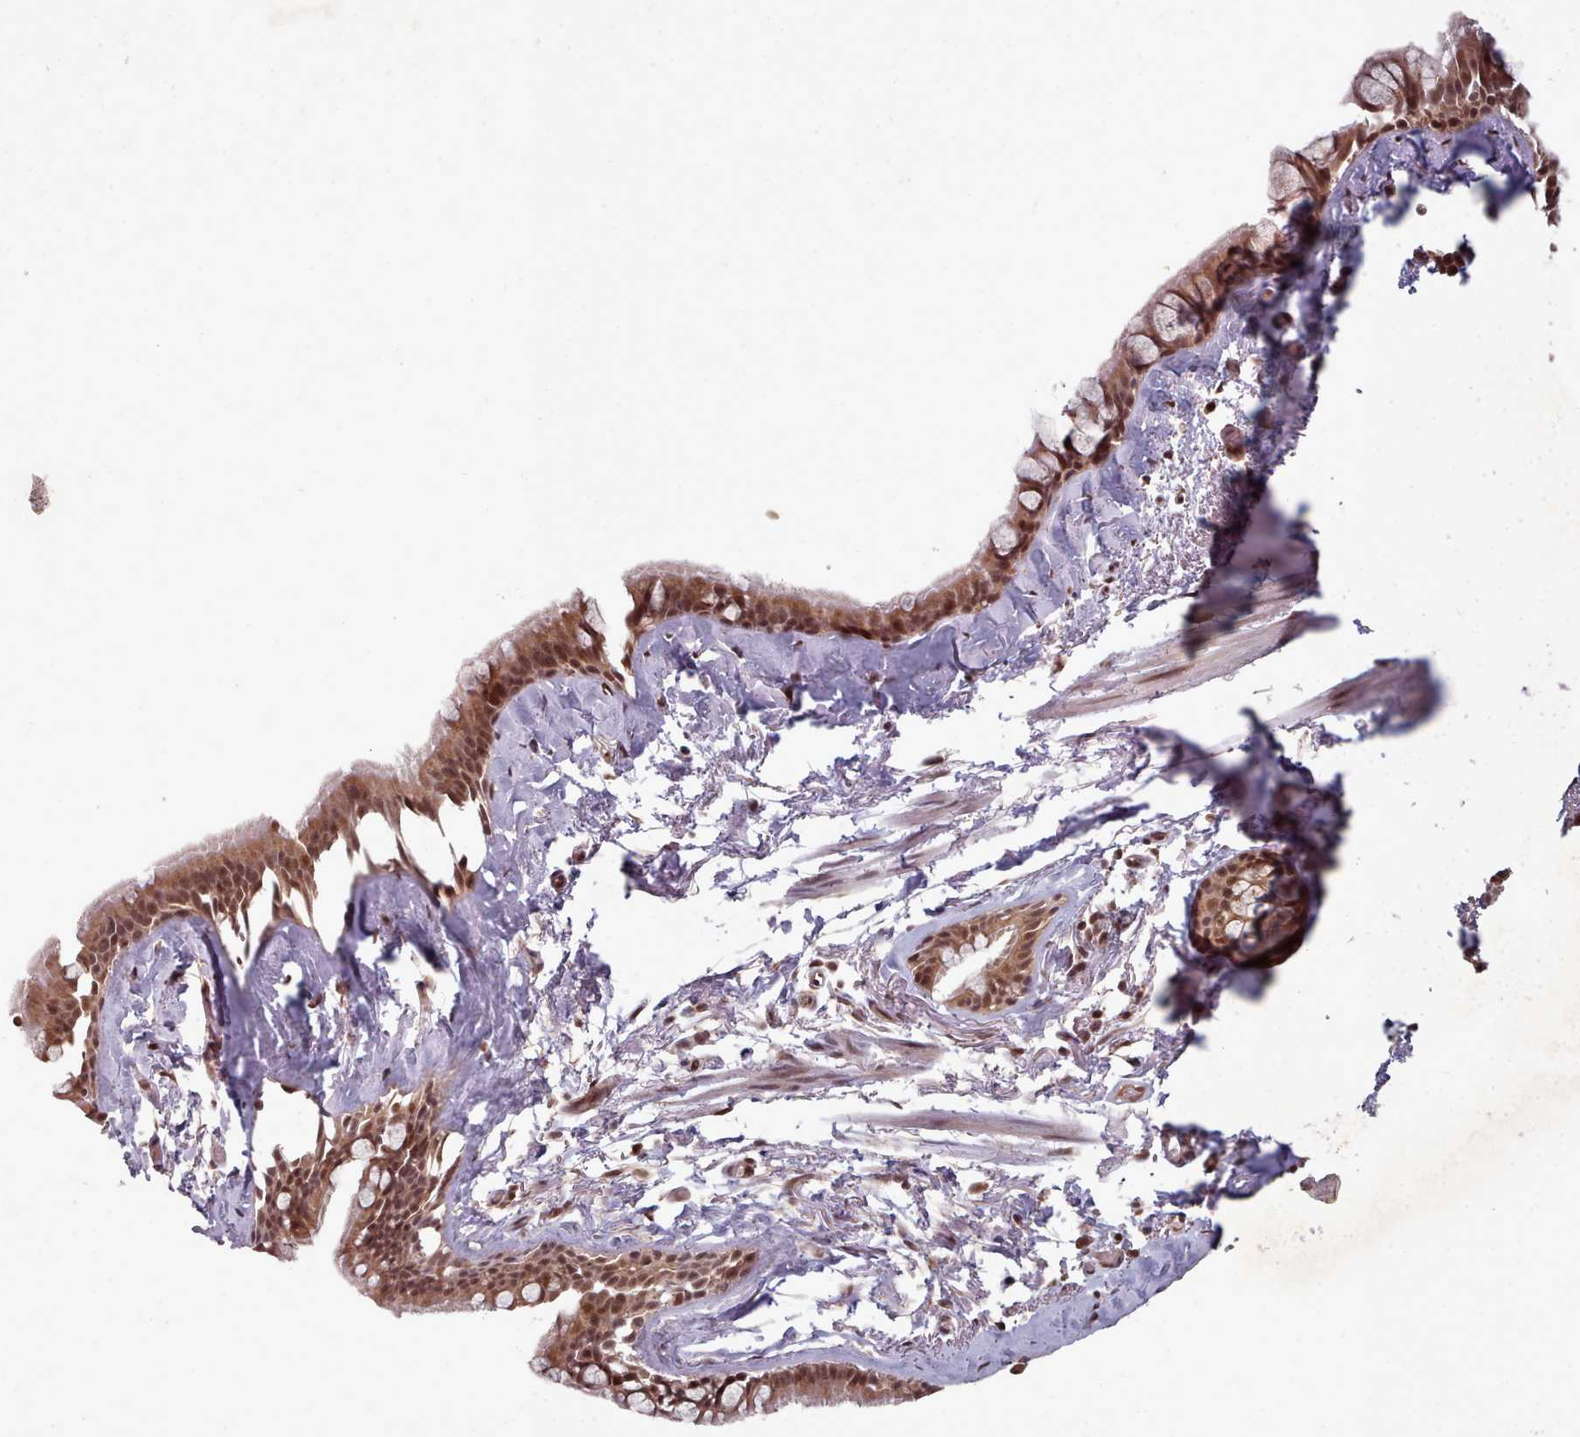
{"staining": {"intensity": "moderate", "quantity": ">75%", "location": "cytoplasmic/membranous,nuclear"}, "tissue": "bronchus", "cell_type": "Respiratory epithelial cells", "image_type": "normal", "snomed": [{"axis": "morphology", "description": "Normal tissue, NOS"}, {"axis": "topography", "description": "Cartilage tissue"}], "caption": "The histopathology image shows immunohistochemical staining of unremarkable bronchus. There is moderate cytoplasmic/membranous,nuclear expression is identified in about >75% of respiratory epithelial cells.", "gene": "DHX8", "patient": {"sex": "male", "age": 63}}